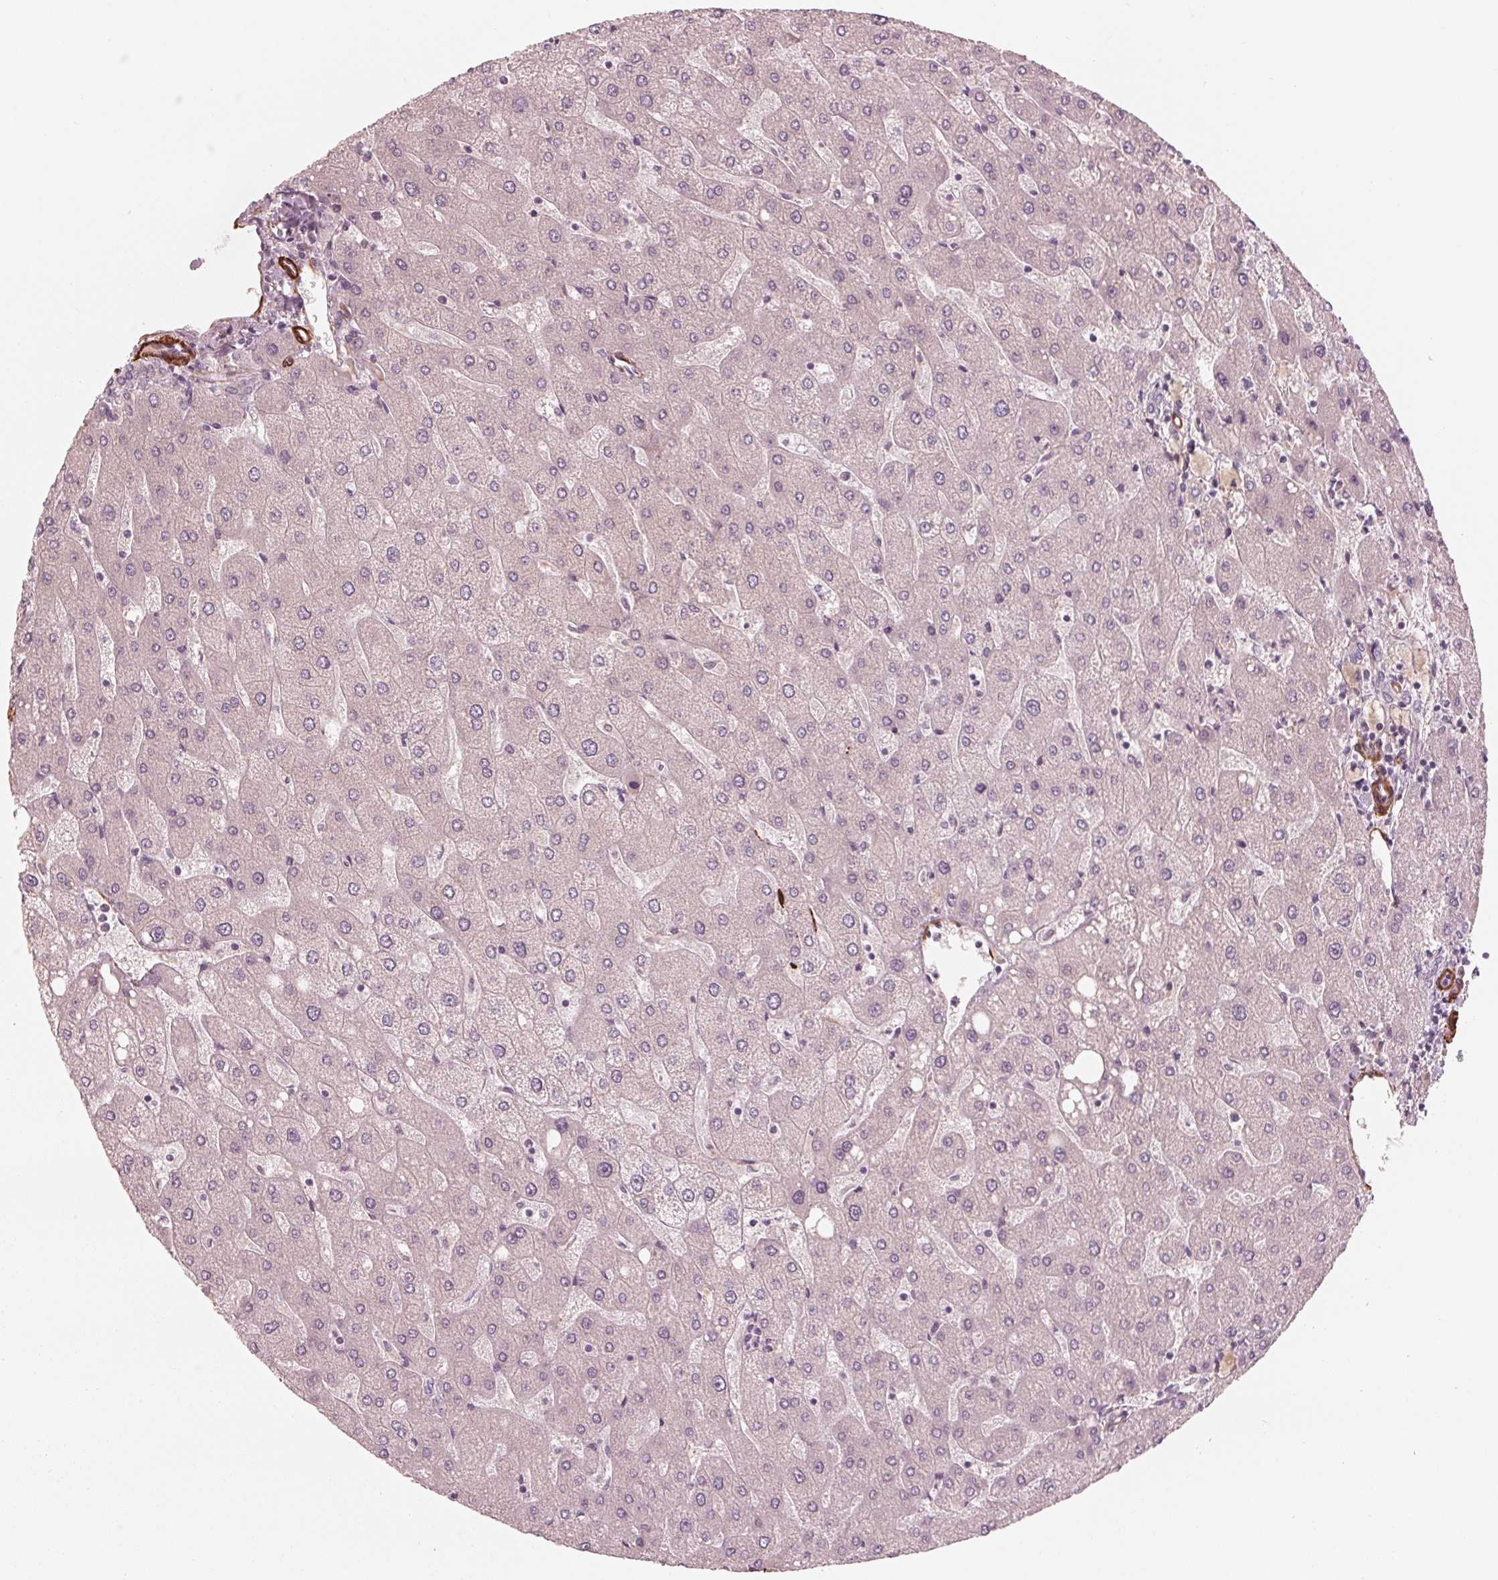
{"staining": {"intensity": "negative", "quantity": "none", "location": "none"}, "tissue": "liver", "cell_type": "Cholangiocytes", "image_type": "normal", "snomed": [{"axis": "morphology", "description": "Normal tissue, NOS"}, {"axis": "topography", "description": "Liver"}], "caption": "The immunohistochemistry (IHC) image has no significant positivity in cholangiocytes of liver. (Brightfield microscopy of DAB IHC at high magnification).", "gene": "MIER3", "patient": {"sex": "male", "age": 67}}